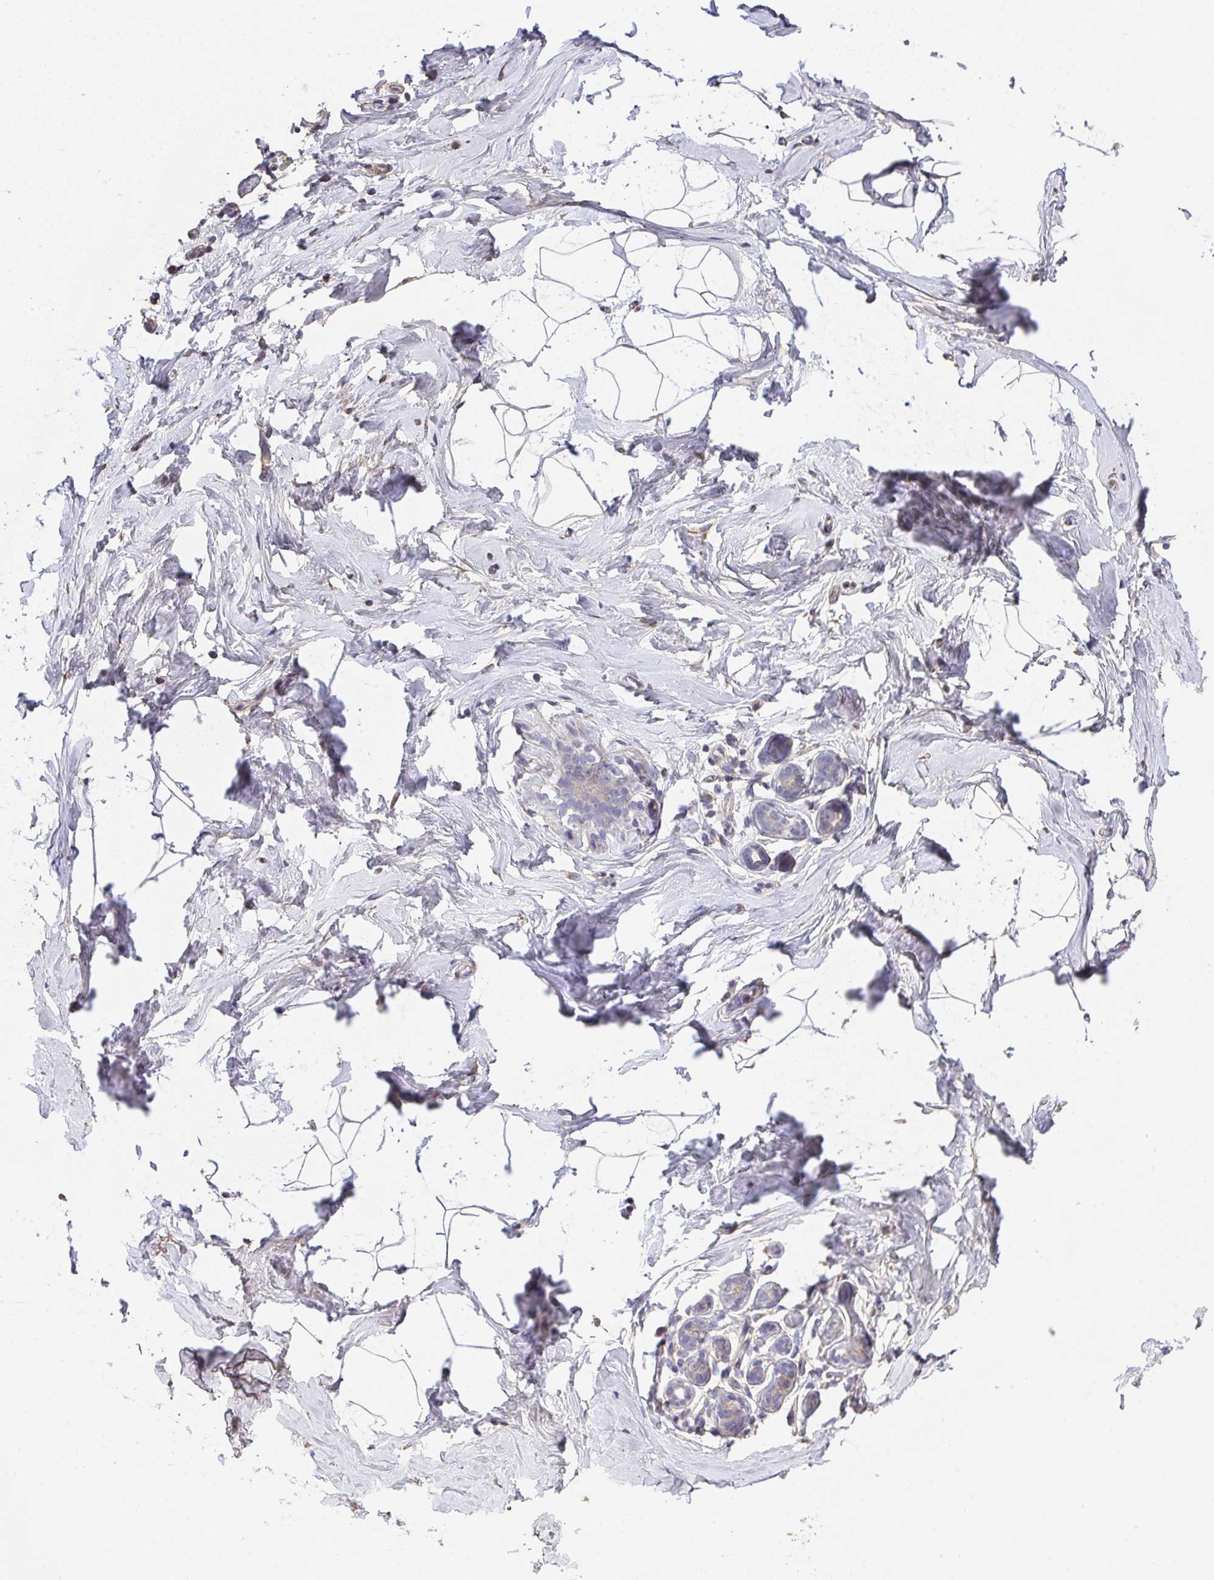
{"staining": {"intensity": "negative", "quantity": "none", "location": "none"}, "tissue": "breast", "cell_type": "Adipocytes", "image_type": "normal", "snomed": [{"axis": "morphology", "description": "Normal tissue, NOS"}, {"axis": "topography", "description": "Breast"}], "caption": "The histopathology image shows no significant positivity in adipocytes of breast.", "gene": "RUNDC3B", "patient": {"sex": "female", "age": 32}}